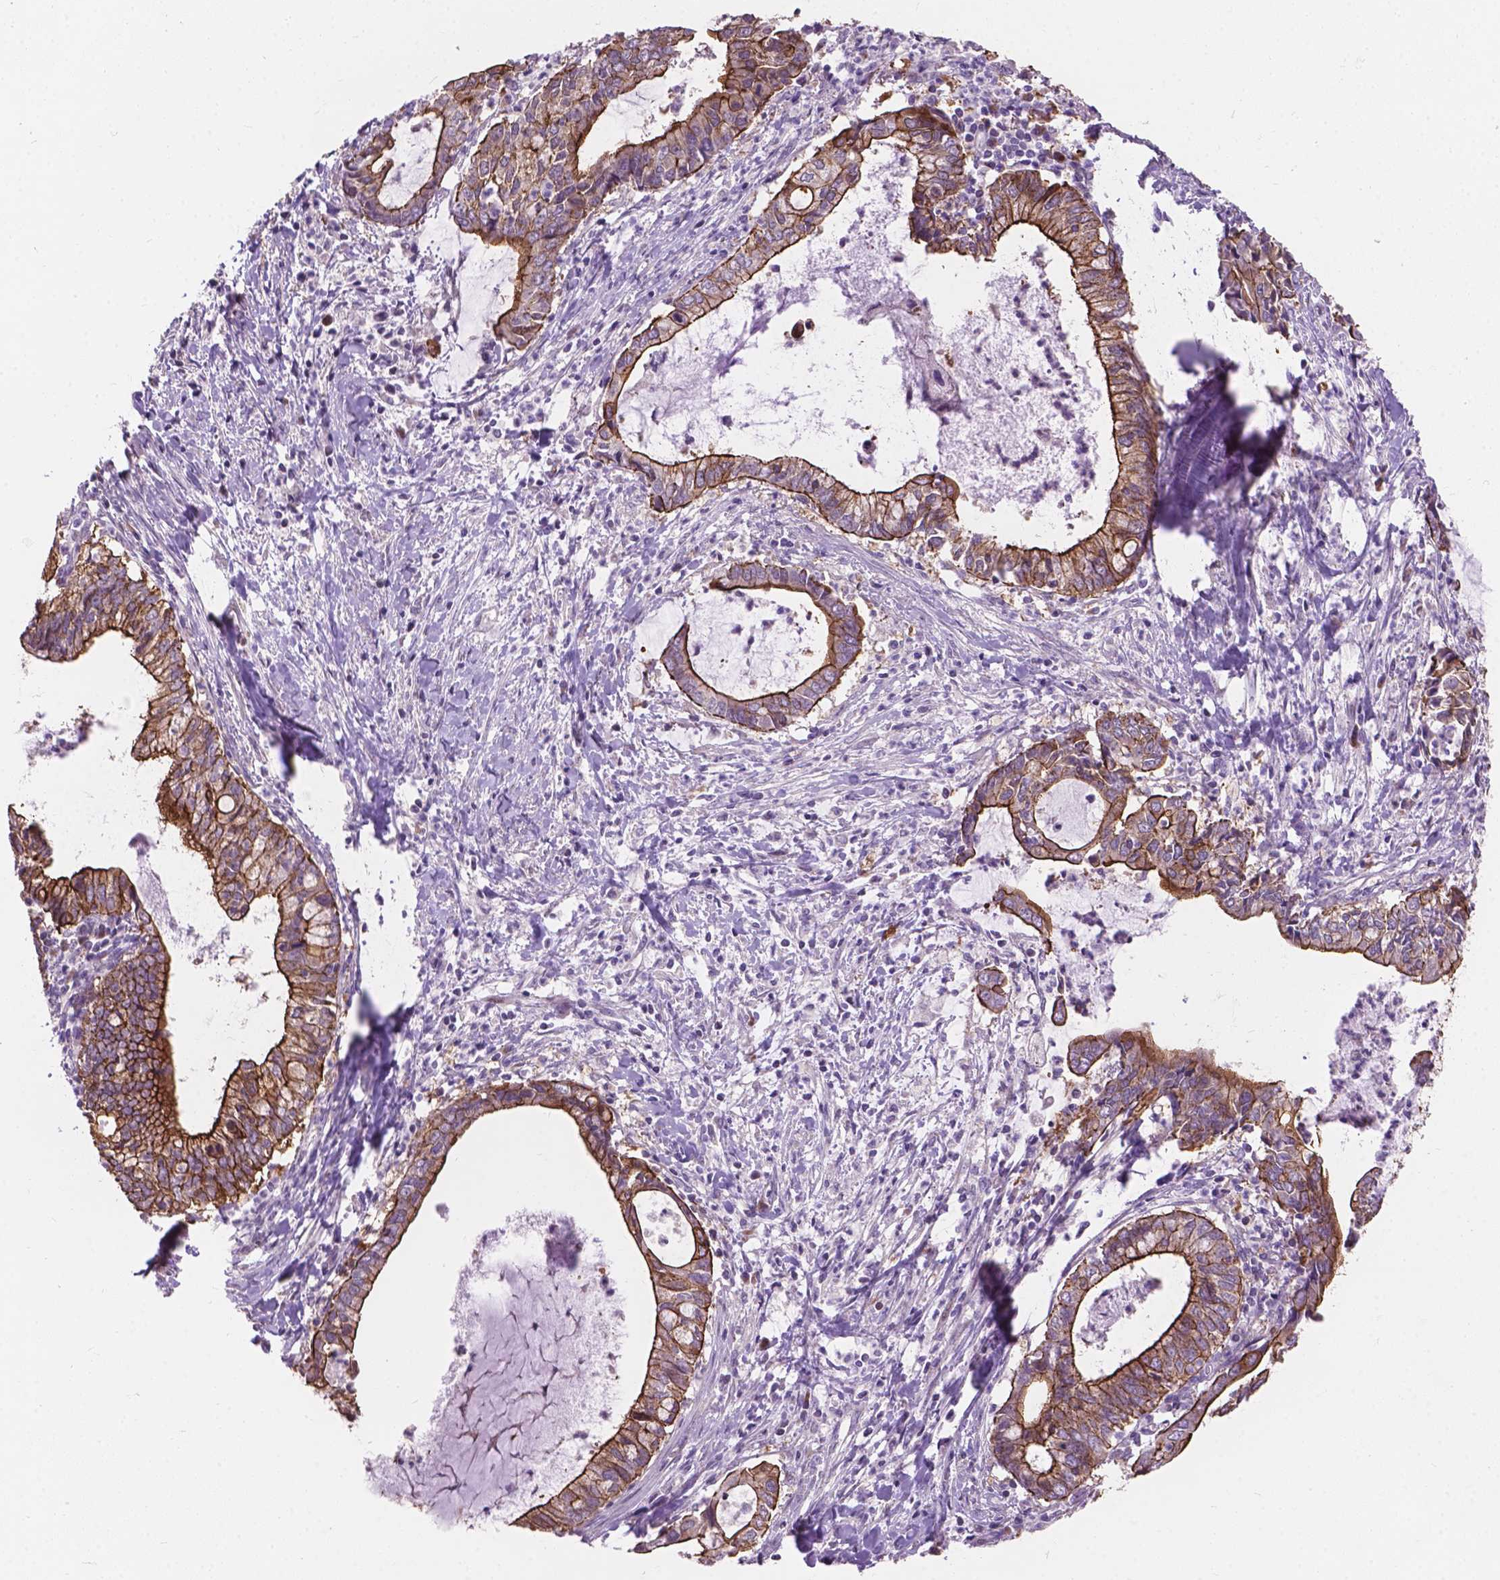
{"staining": {"intensity": "moderate", "quantity": "25%-75%", "location": "cytoplasmic/membranous"}, "tissue": "cervical cancer", "cell_type": "Tumor cells", "image_type": "cancer", "snomed": [{"axis": "morphology", "description": "Adenocarcinoma, NOS"}, {"axis": "topography", "description": "Cervix"}], "caption": "A micrograph of human cervical cancer stained for a protein shows moderate cytoplasmic/membranous brown staining in tumor cells. The protein is shown in brown color, while the nuclei are stained blue.", "gene": "MYH14", "patient": {"sex": "female", "age": 42}}